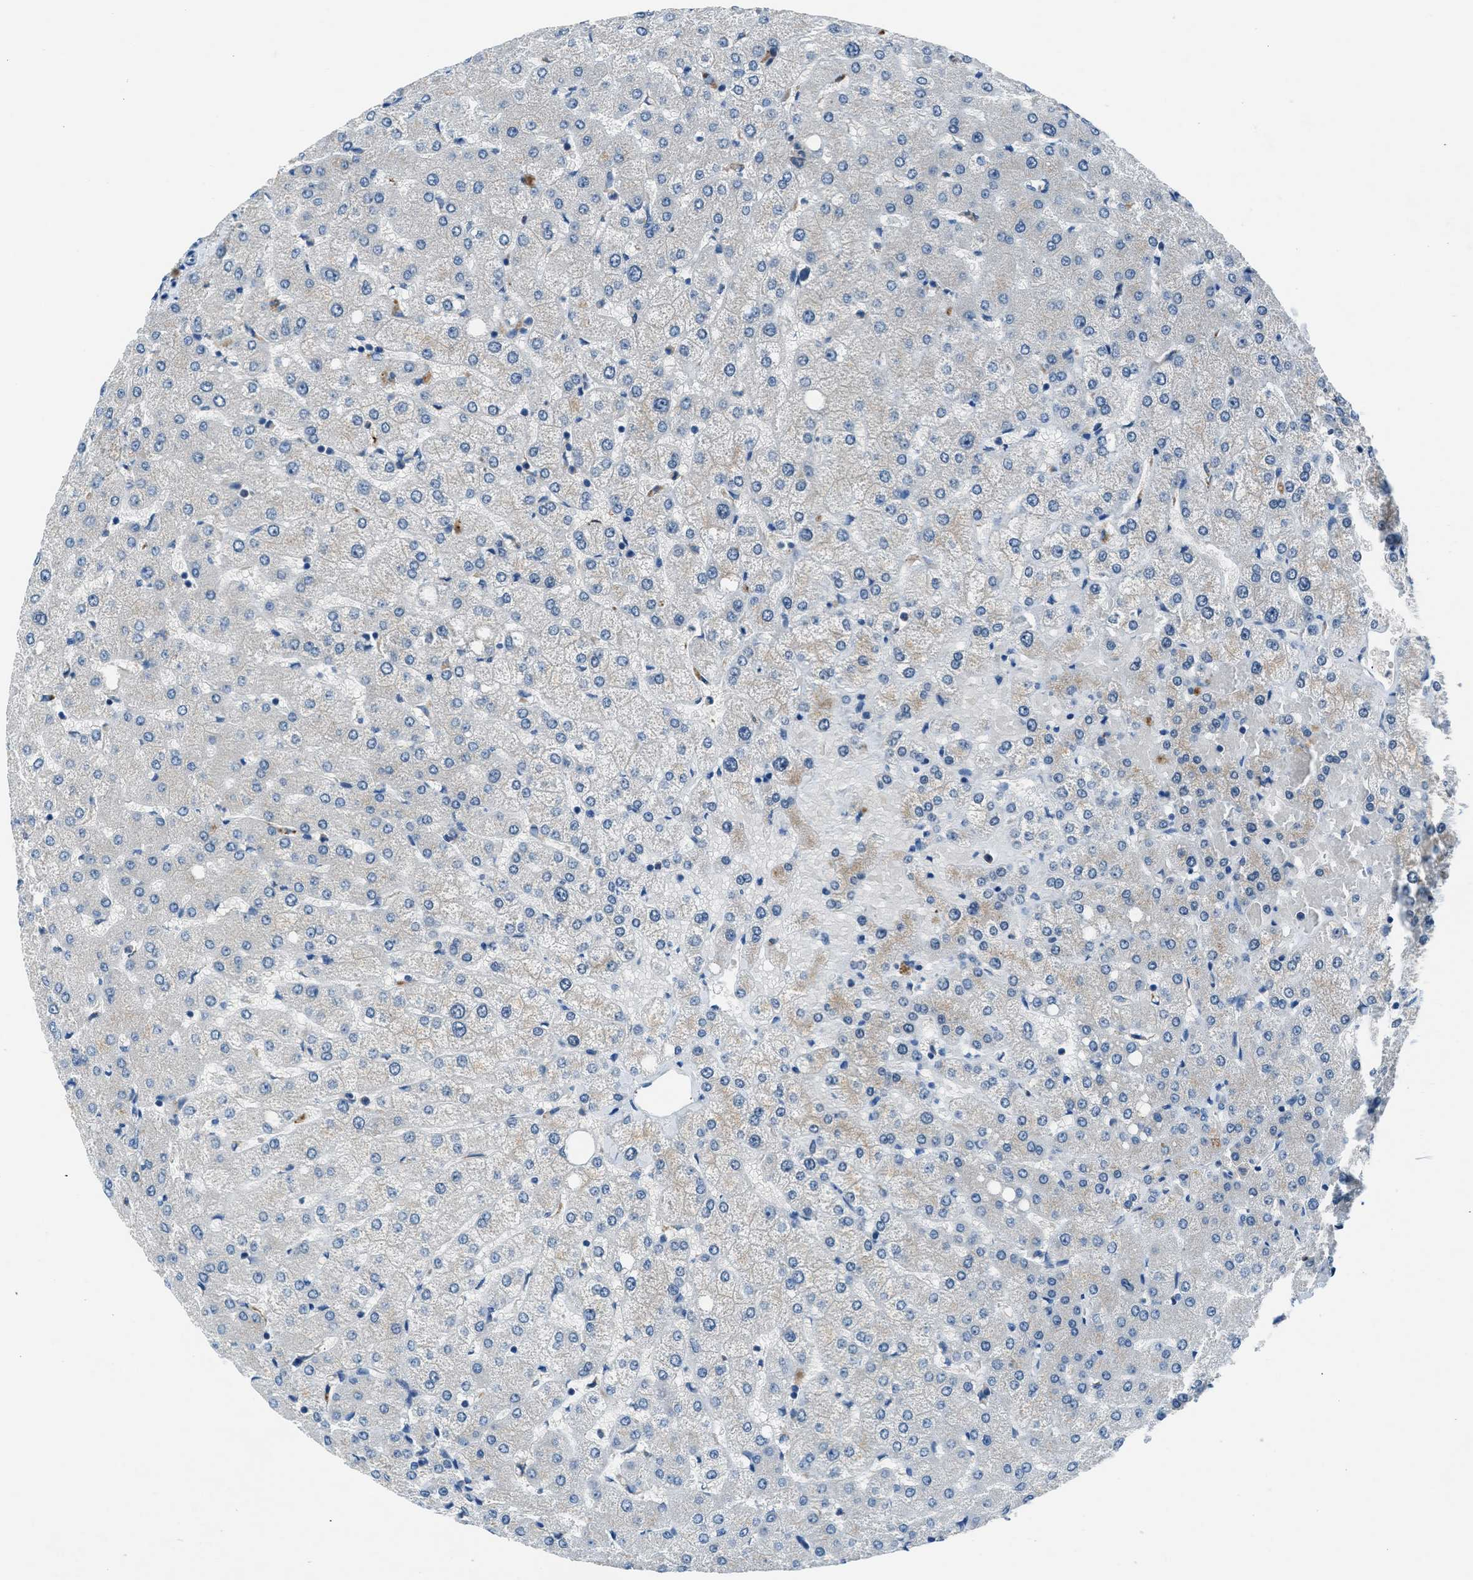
{"staining": {"intensity": "negative", "quantity": "none", "location": "none"}, "tissue": "liver", "cell_type": "Cholangiocytes", "image_type": "normal", "snomed": [{"axis": "morphology", "description": "Normal tissue, NOS"}, {"axis": "topography", "description": "Liver"}], "caption": "An image of human liver is negative for staining in cholangiocytes. Nuclei are stained in blue.", "gene": "SLC38A6", "patient": {"sex": "female", "age": 54}}